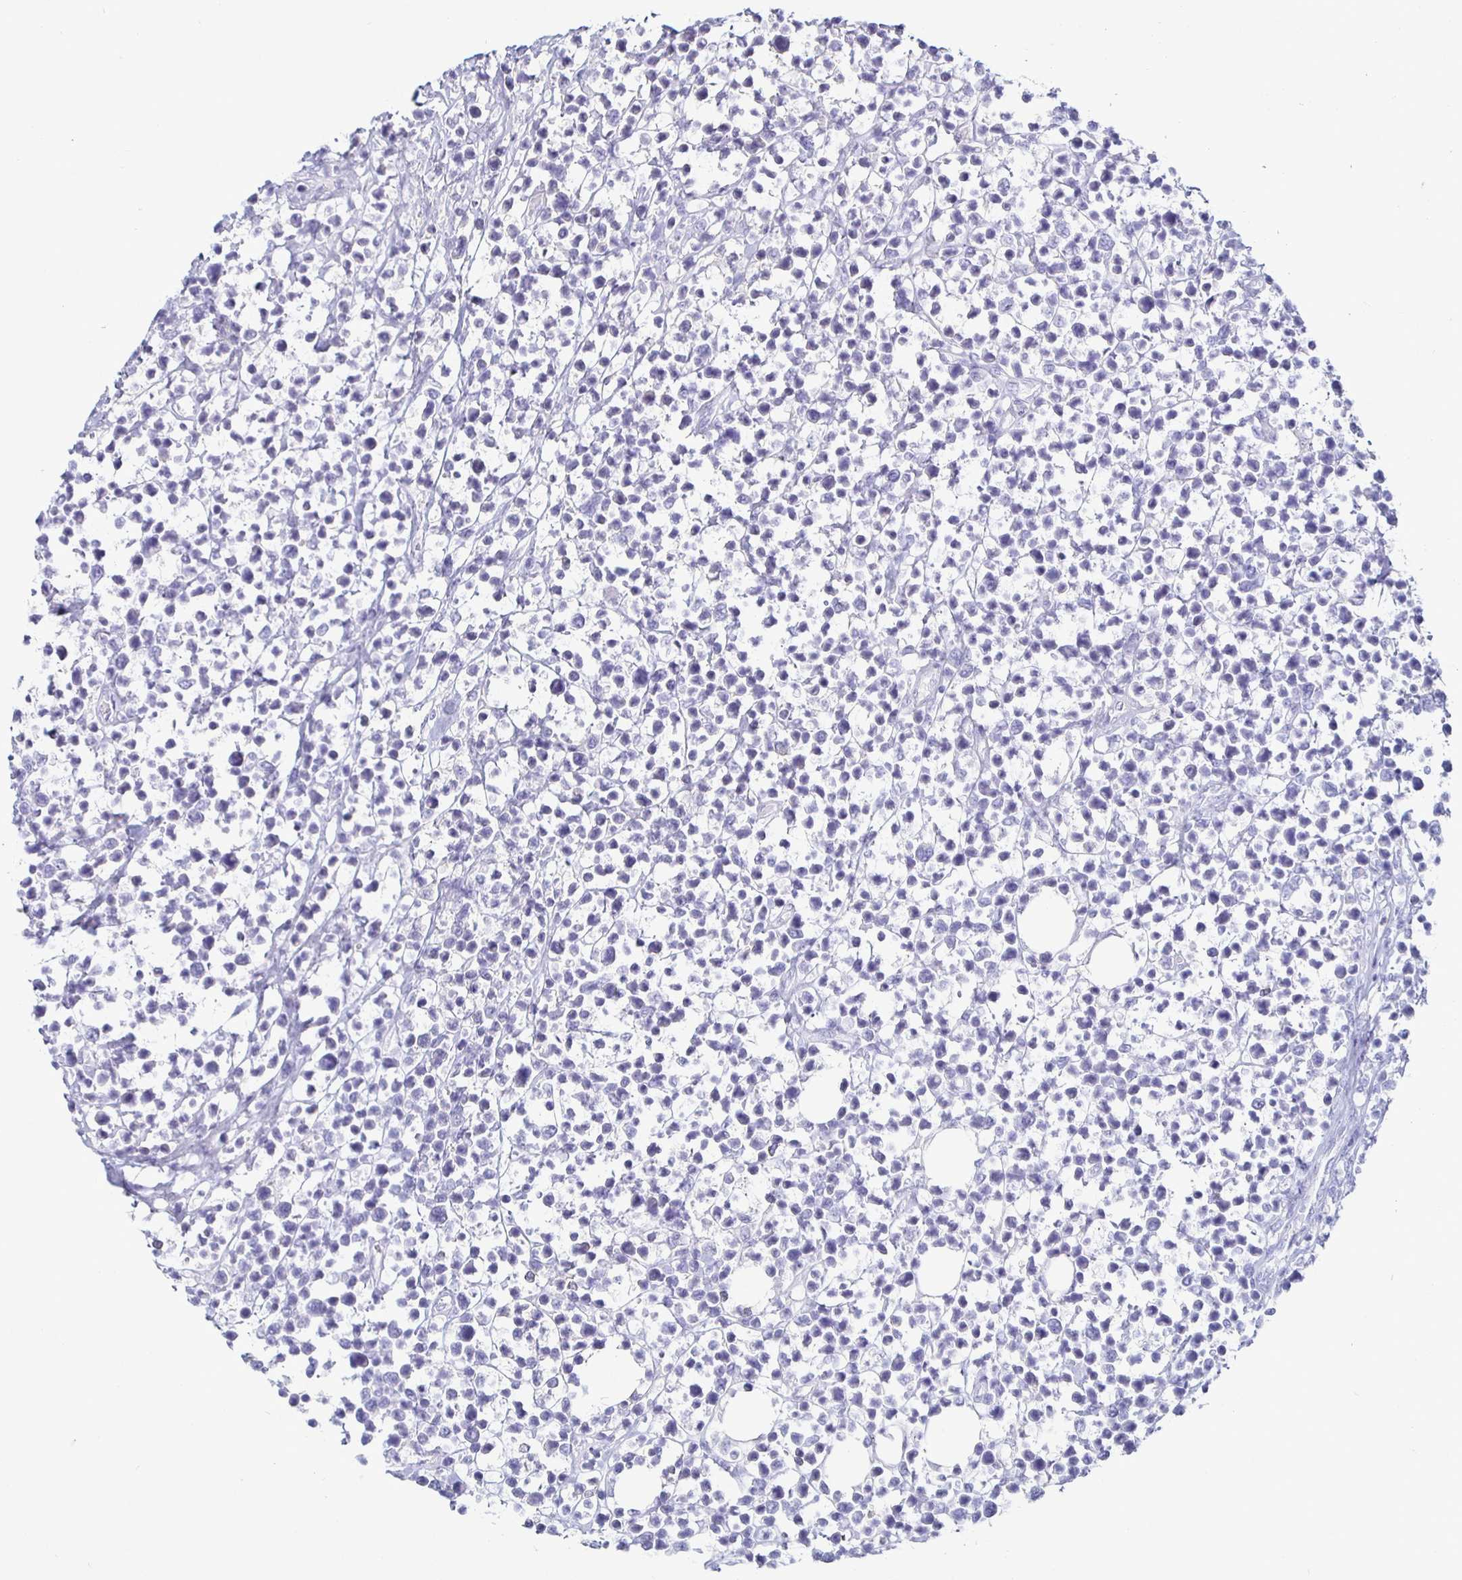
{"staining": {"intensity": "negative", "quantity": "none", "location": "none"}, "tissue": "lymphoma", "cell_type": "Tumor cells", "image_type": "cancer", "snomed": [{"axis": "morphology", "description": "Malignant lymphoma, non-Hodgkin's type, Low grade"}, {"axis": "topography", "description": "Lymph node"}], "caption": "IHC of low-grade malignant lymphoma, non-Hodgkin's type shows no positivity in tumor cells.", "gene": "SIRPA", "patient": {"sex": "male", "age": 60}}